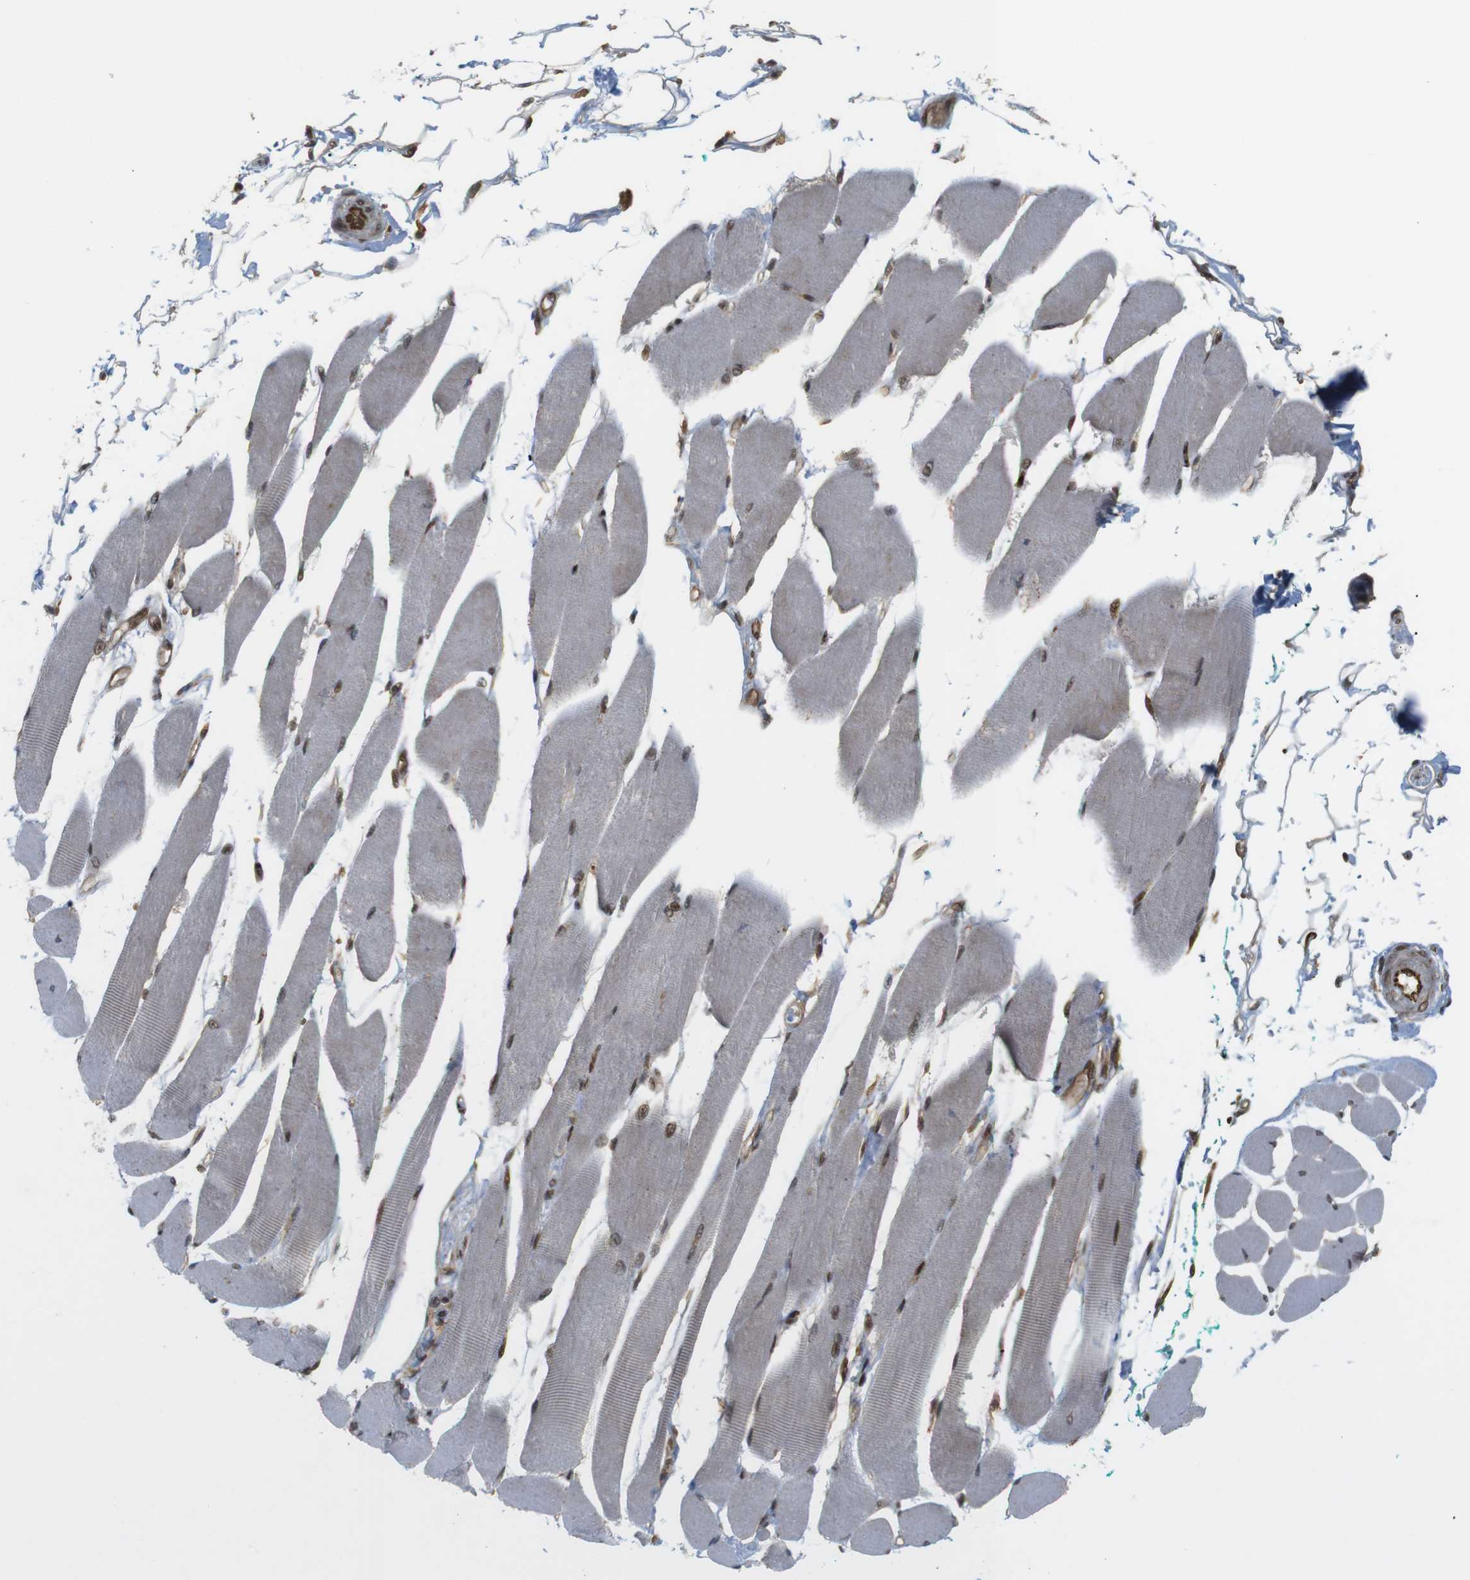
{"staining": {"intensity": "moderate", "quantity": ">75%", "location": "cytoplasmic/membranous,nuclear"}, "tissue": "skeletal muscle", "cell_type": "Myocytes", "image_type": "normal", "snomed": [{"axis": "morphology", "description": "Normal tissue, NOS"}, {"axis": "topography", "description": "Skeletal muscle"}, {"axis": "topography", "description": "Oral tissue"}, {"axis": "topography", "description": "Peripheral nerve tissue"}], "caption": "Immunohistochemistry (DAB) staining of normal human skeletal muscle shows moderate cytoplasmic/membranous,nuclear protein staining in approximately >75% of myocytes. (DAB IHC, brown staining for protein, blue staining for nuclei).", "gene": "SP2", "patient": {"sex": "female", "age": 84}}